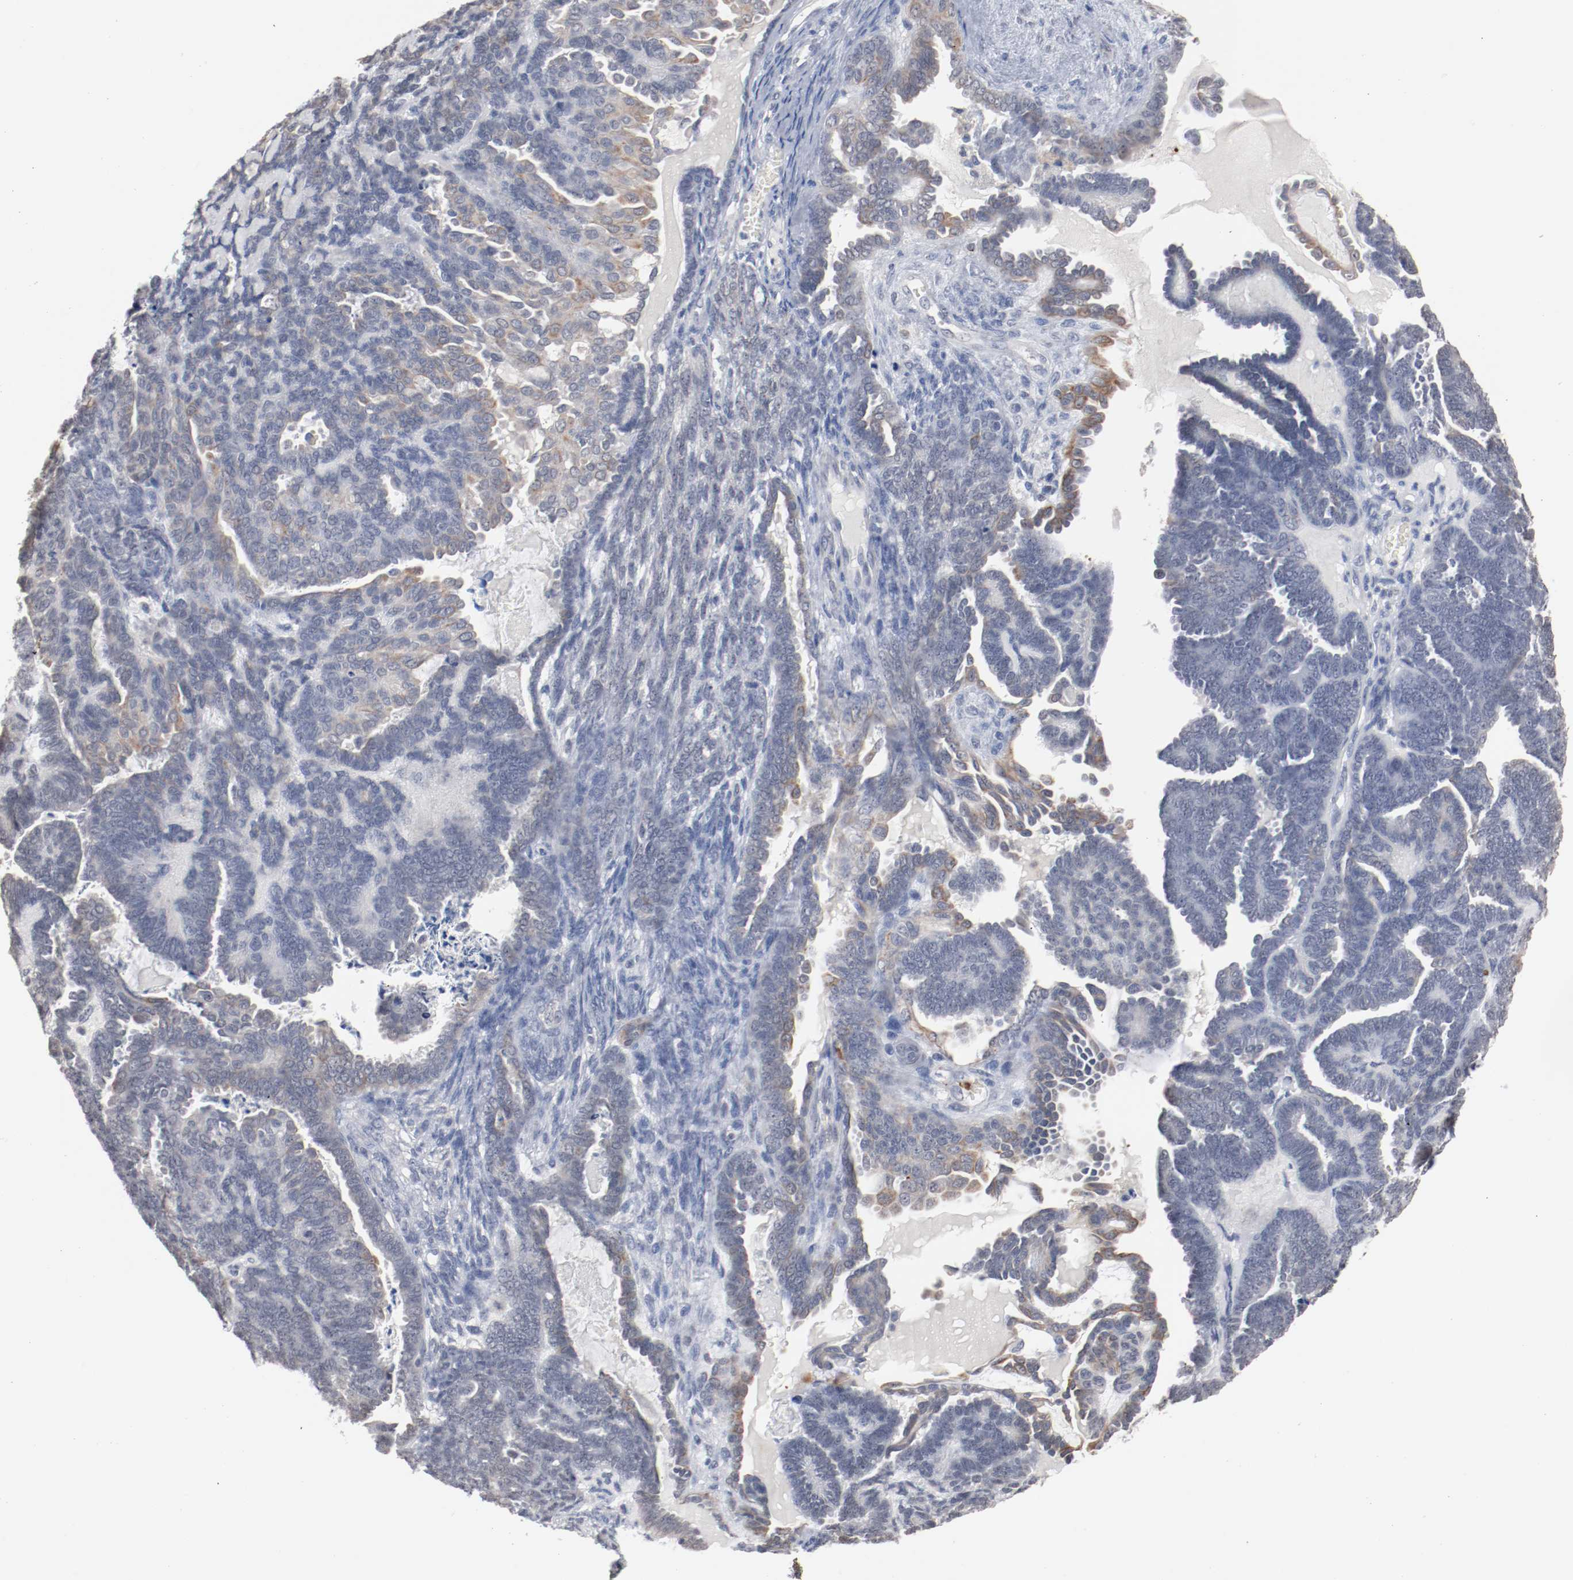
{"staining": {"intensity": "negative", "quantity": "none", "location": "none"}, "tissue": "endometrial cancer", "cell_type": "Tumor cells", "image_type": "cancer", "snomed": [{"axis": "morphology", "description": "Neoplasm, malignant, NOS"}, {"axis": "topography", "description": "Endometrium"}], "caption": "IHC of human neoplasm (malignant) (endometrial) demonstrates no staining in tumor cells.", "gene": "ERICH1", "patient": {"sex": "female", "age": 74}}